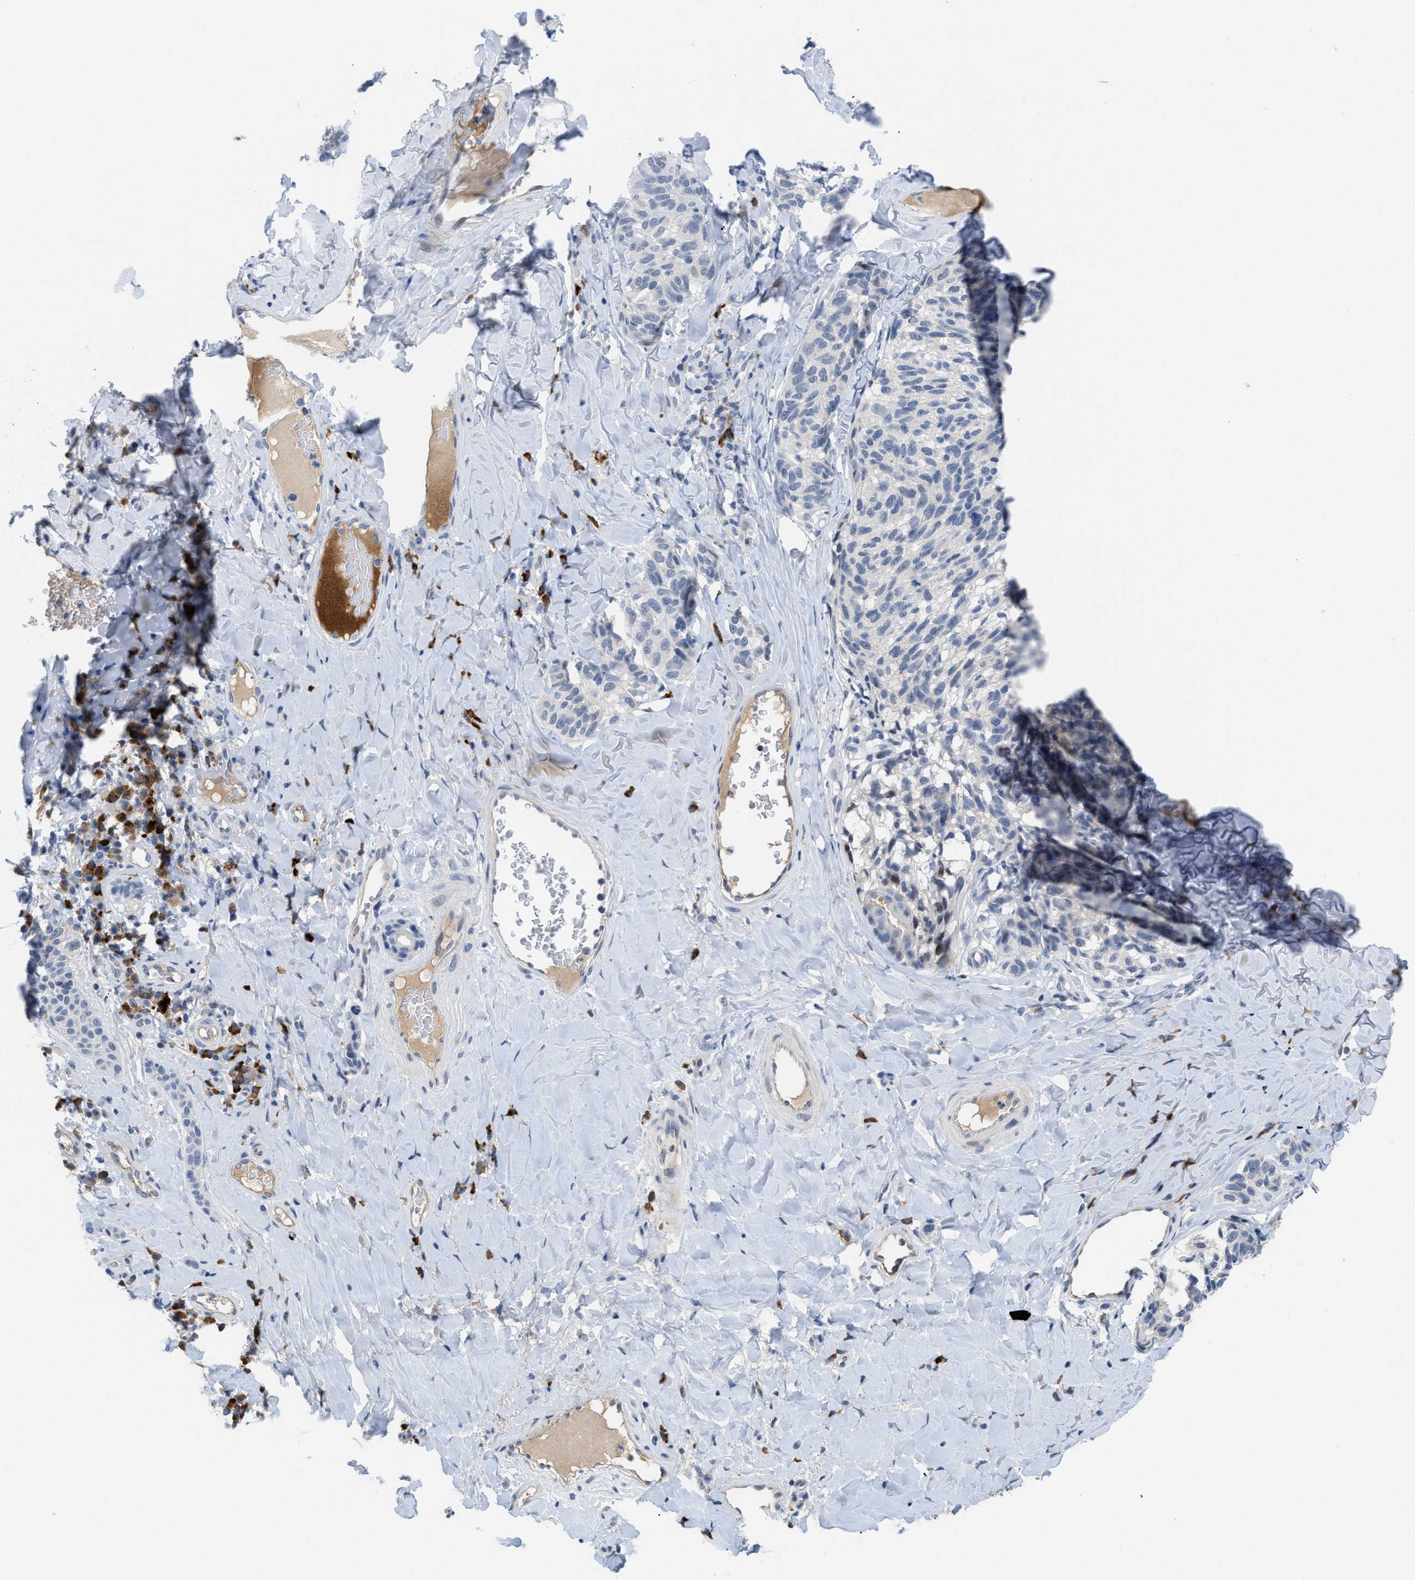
{"staining": {"intensity": "negative", "quantity": "none", "location": "none"}, "tissue": "melanoma", "cell_type": "Tumor cells", "image_type": "cancer", "snomed": [{"axis": "morphology", "description": "Malignant melanoma, NOS"}, {"axis": "topography", "description": "Skin"}], "caption": "Tumor cells show no significant staining in malignant melanoma.", "gene": "OR9K2", "patient": {"sex": "female", "age": 73}}